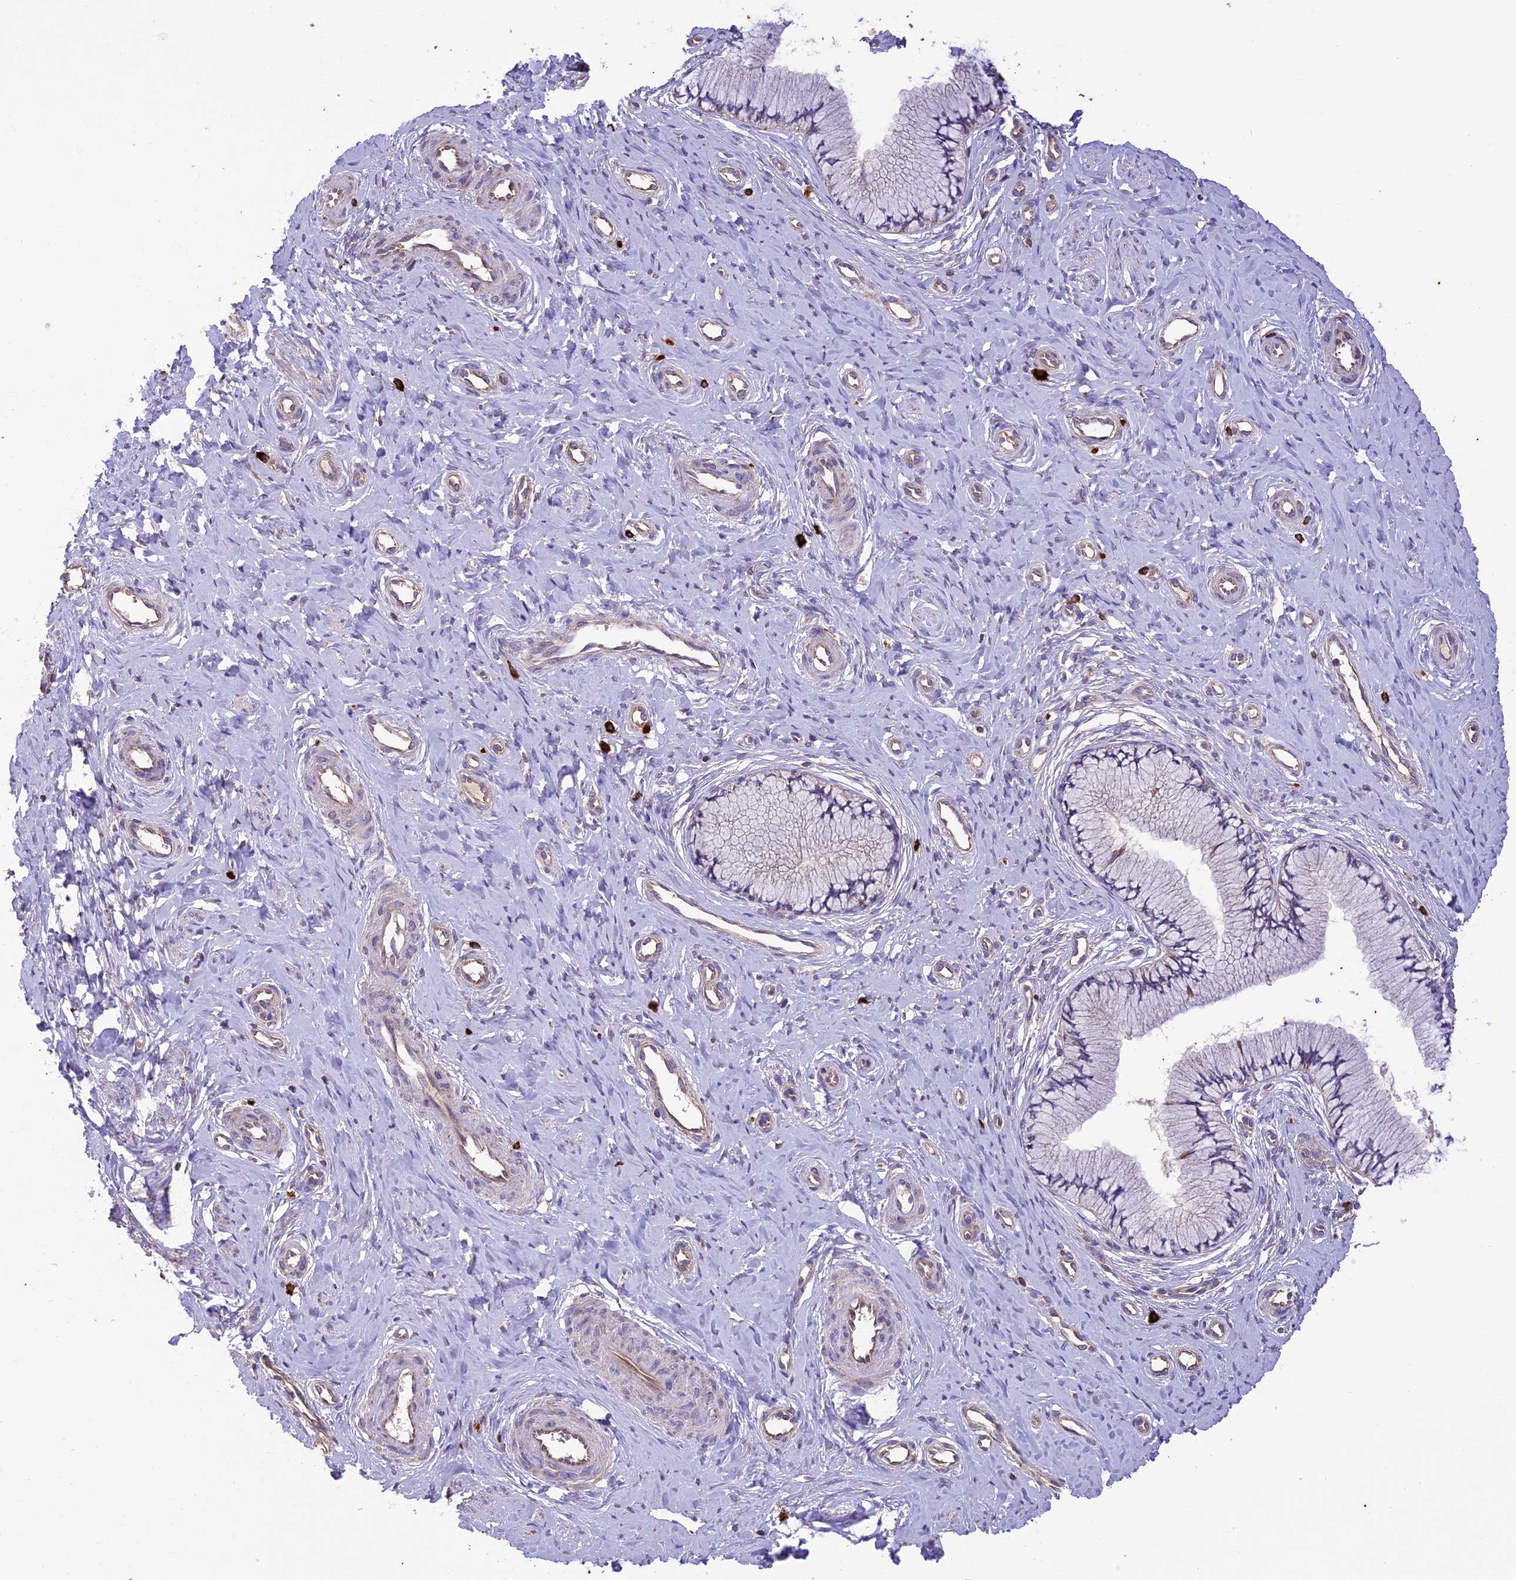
{"staining": {"intensity": "negative", "quantity": "none", "location": "none"}, "tissue": "cervix", "cell_type": "Glandular cells", "image_type": "normal", "snomed": [{"axis": "morphology", "description": "Normal tissue, NOS"}, {"axis": "topography", "description": "Cervix"}], "caption": "High magnification brightfield microscopy of normal cervix stained with DAB (brown) and counterstained with hematoxylin (blue): glandular cells show no significant expression. The staining is performed using DAB (3,3'-diaminobenzidine) brown chromogen with nuclei counter-stained in using hematoxylin.", "gene": "NDUFAF1", "patient": {"sex": "female", "age": 36}}